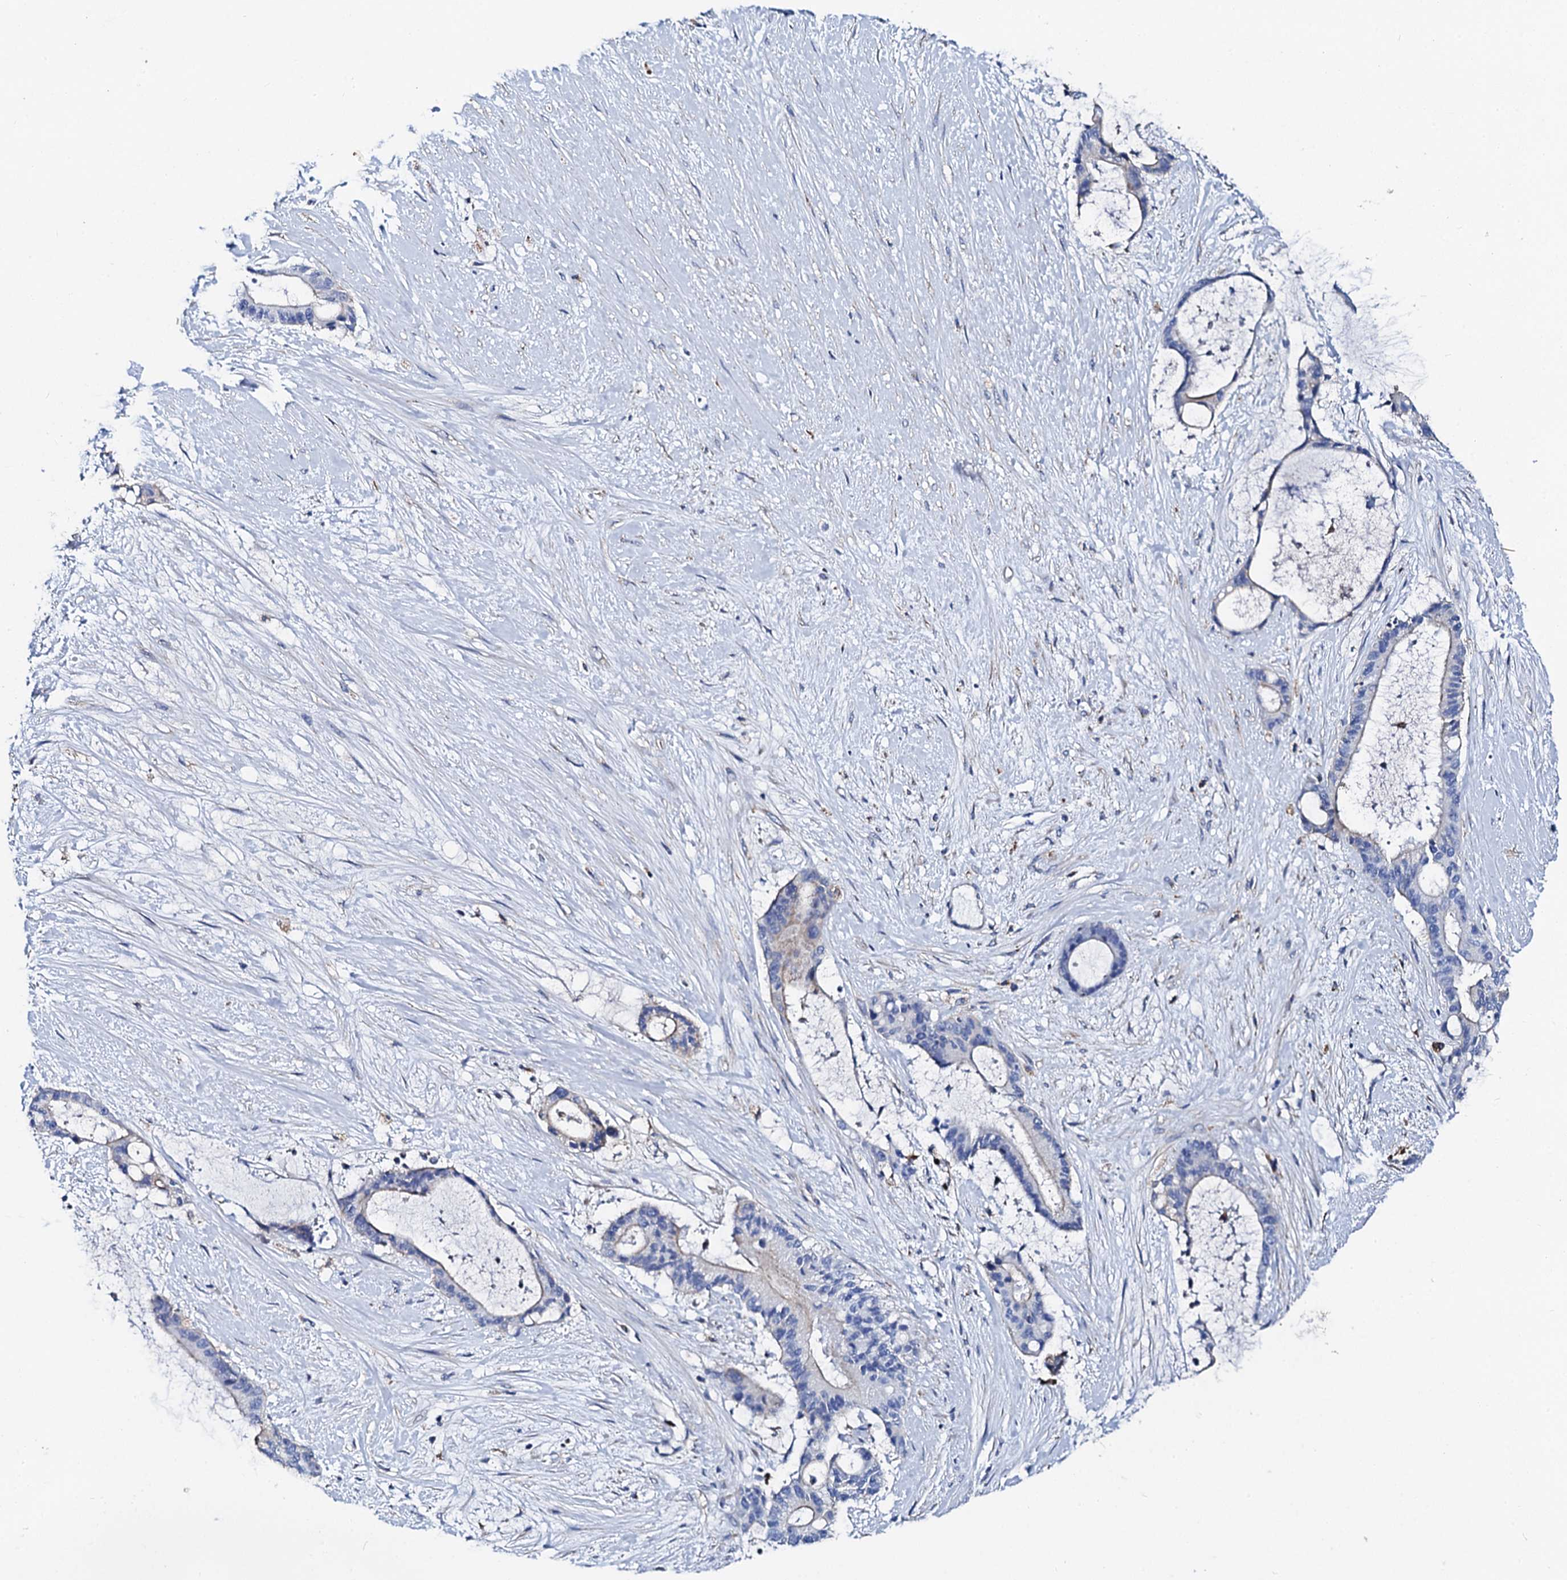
{"staining": {"intensity": "negative", "quantity": "none", "location": "none"}, "tissue": "liver cancer", "cell_type": "Tumor cells", "image_type": "cancer", "snomed": [{"axis": "morphology", "description": "Normal tissue, NOS"}, {"axis": "morphology", "description": "Cholangiocarcinoma"}, {"axis": "topography", "description": "Liver"}, {"axis": "topography", "description": "Peripheral nerve tissue"}], "caption": "Immunohistochemical staining of human liver cancer reveals no significant expression in tumor cells.", "gene": "KLHL32", "patient": {"sex": "female", "age": 73}}